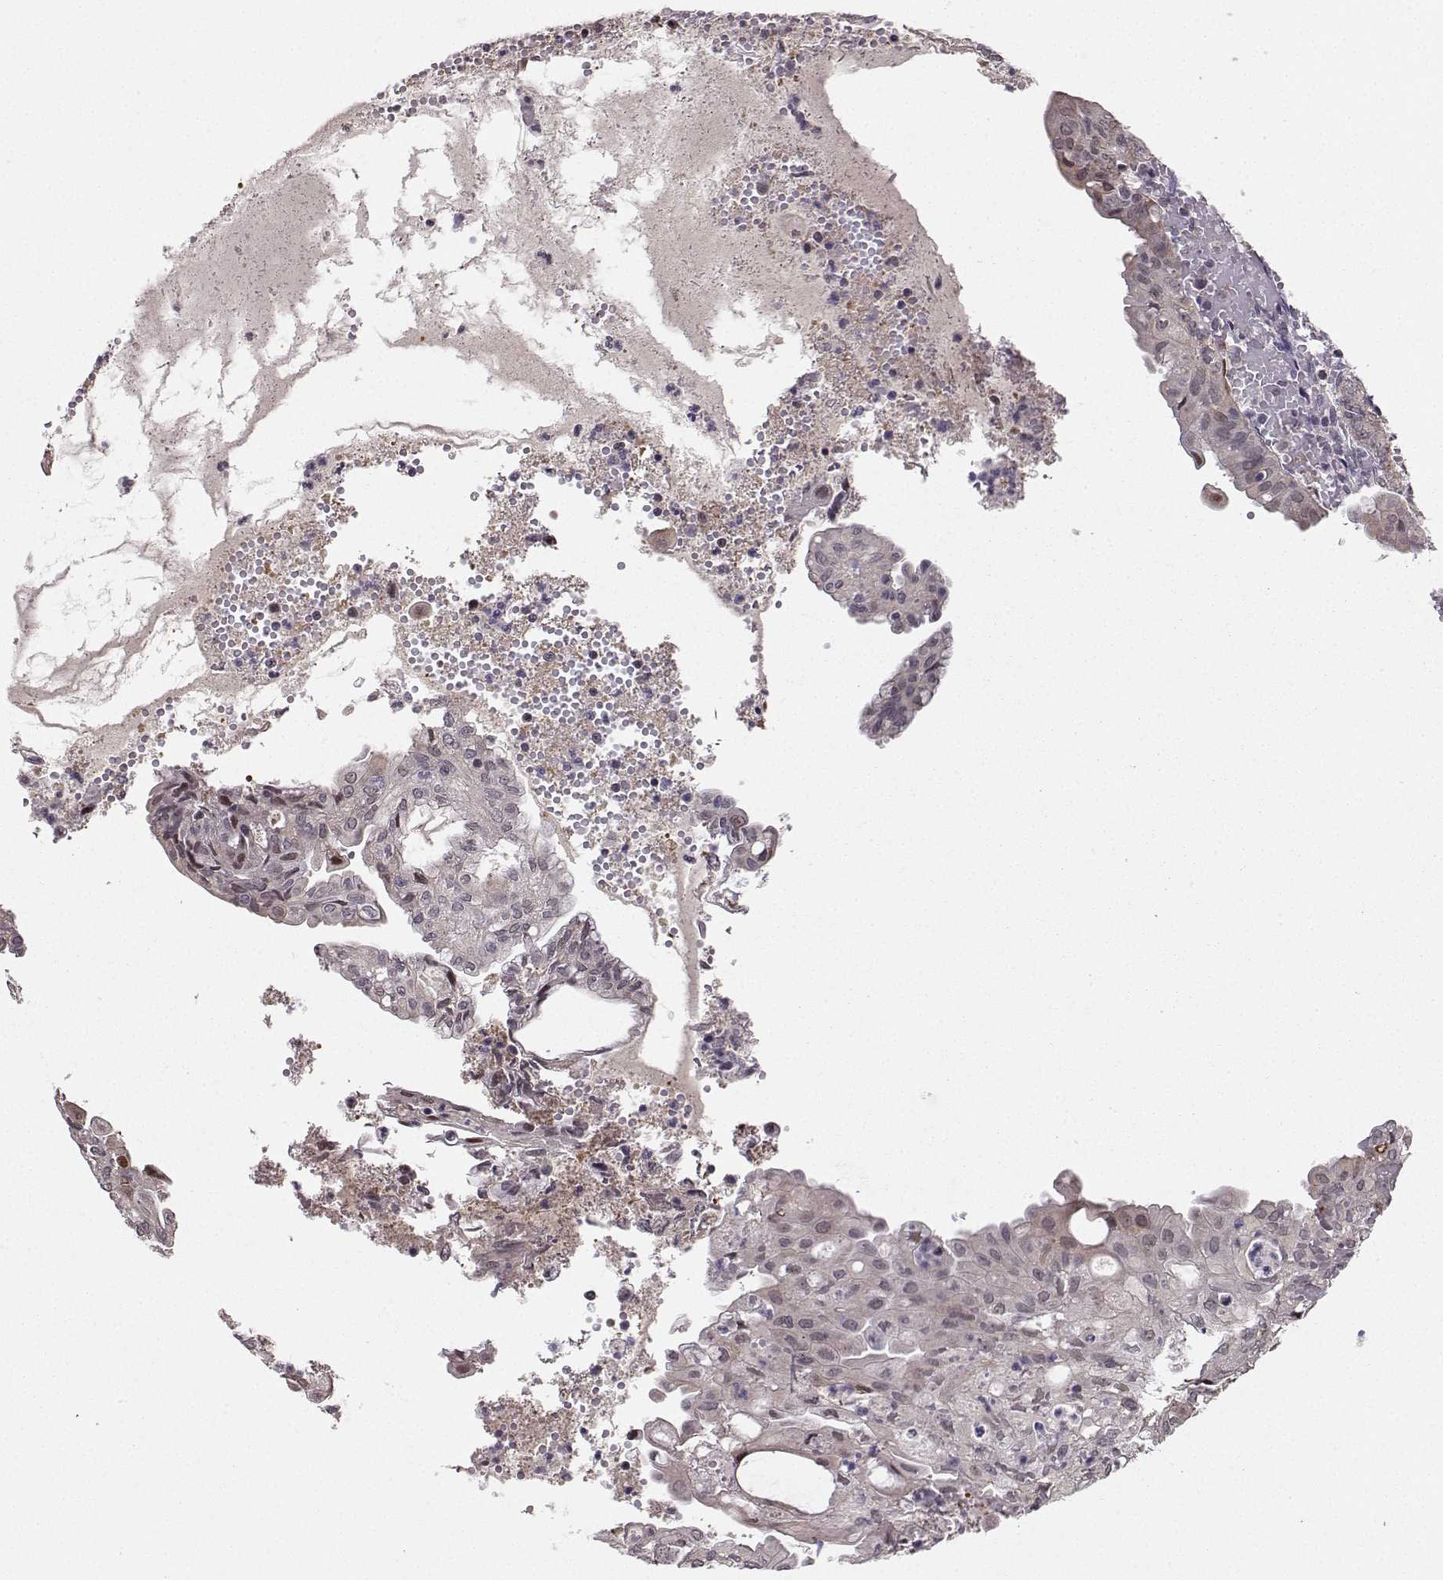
{"staining": {"intensity": "moderate", "quantity": "<25%", "location": "nuclear"}, "tissue": "endometrial cancer", "cell_type": "Tumor cells", "image_type": "cancer", "snomed": [{"axis": "morphology", "description": "Adenocarcinoma, NOS"}, {"axis": "topography", "description": "Endometrium"}], "caption": "IHC of human endometrial adenocarcinoma reveals low levels of moderate nuclear positivity in approximately <25% of tumor cells. Immunohistochemistry (ihc) stains the protein in brown and the nuclei are stained blue.", "gene": "PKP2", "patient": {"sex": "female", "age": 68}}